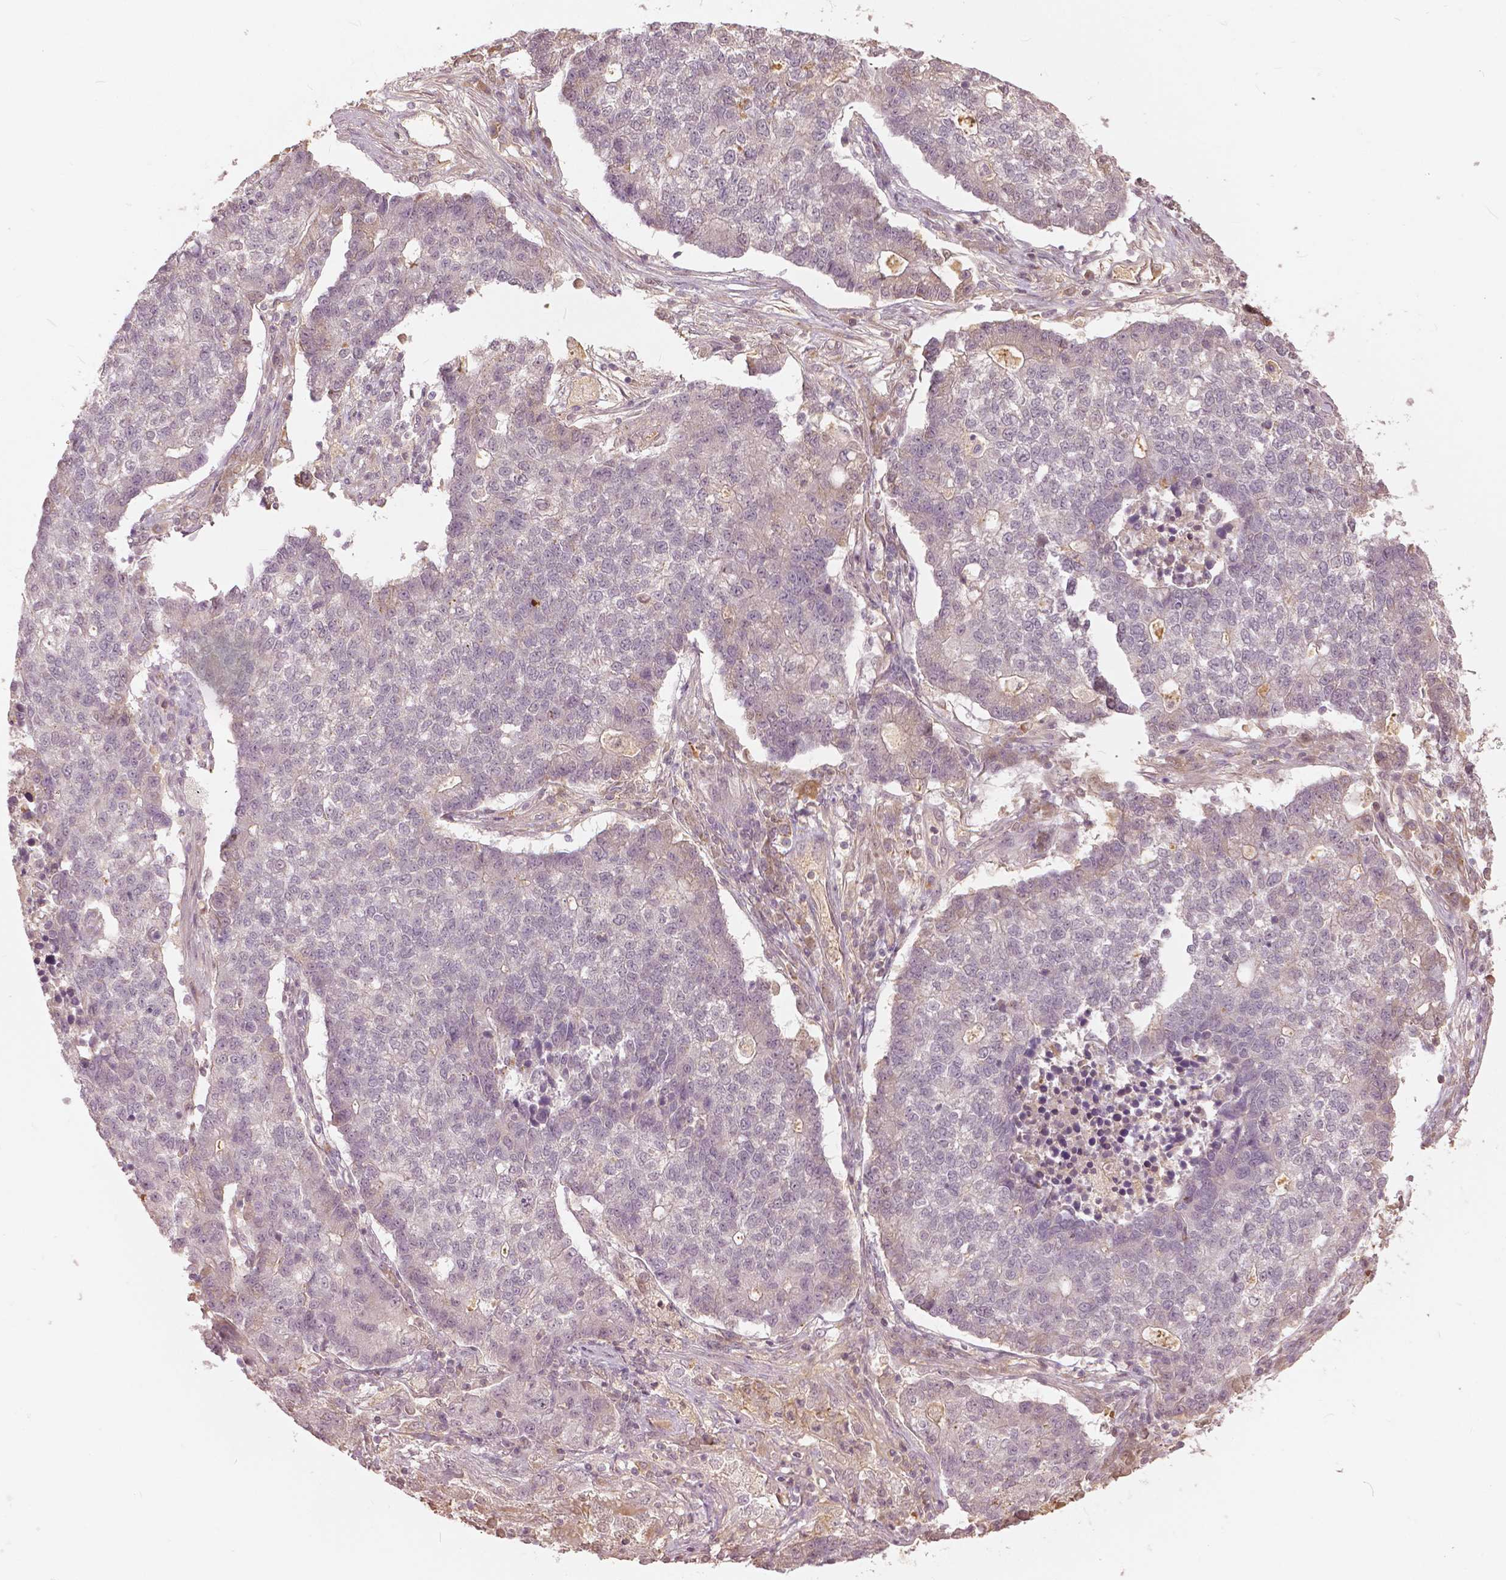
{"staining": {"intensity": "negative", "quantity": "none", "location": "none"}, "tissue": "lung cancer", "cell_type": "Tumor cells", "image_type": "cancer", "snomed": [{"axis": "morphology", "description": "Adenocarcinoma, NOS"}, {"axis": "topography", "description": "Lung"}], "caption": "Tumor cells are negative for brown protein staining in lung adenocarcinoma.", "gene": "ANGPTL4", "patient": {"sex": "male", "age": 57}}